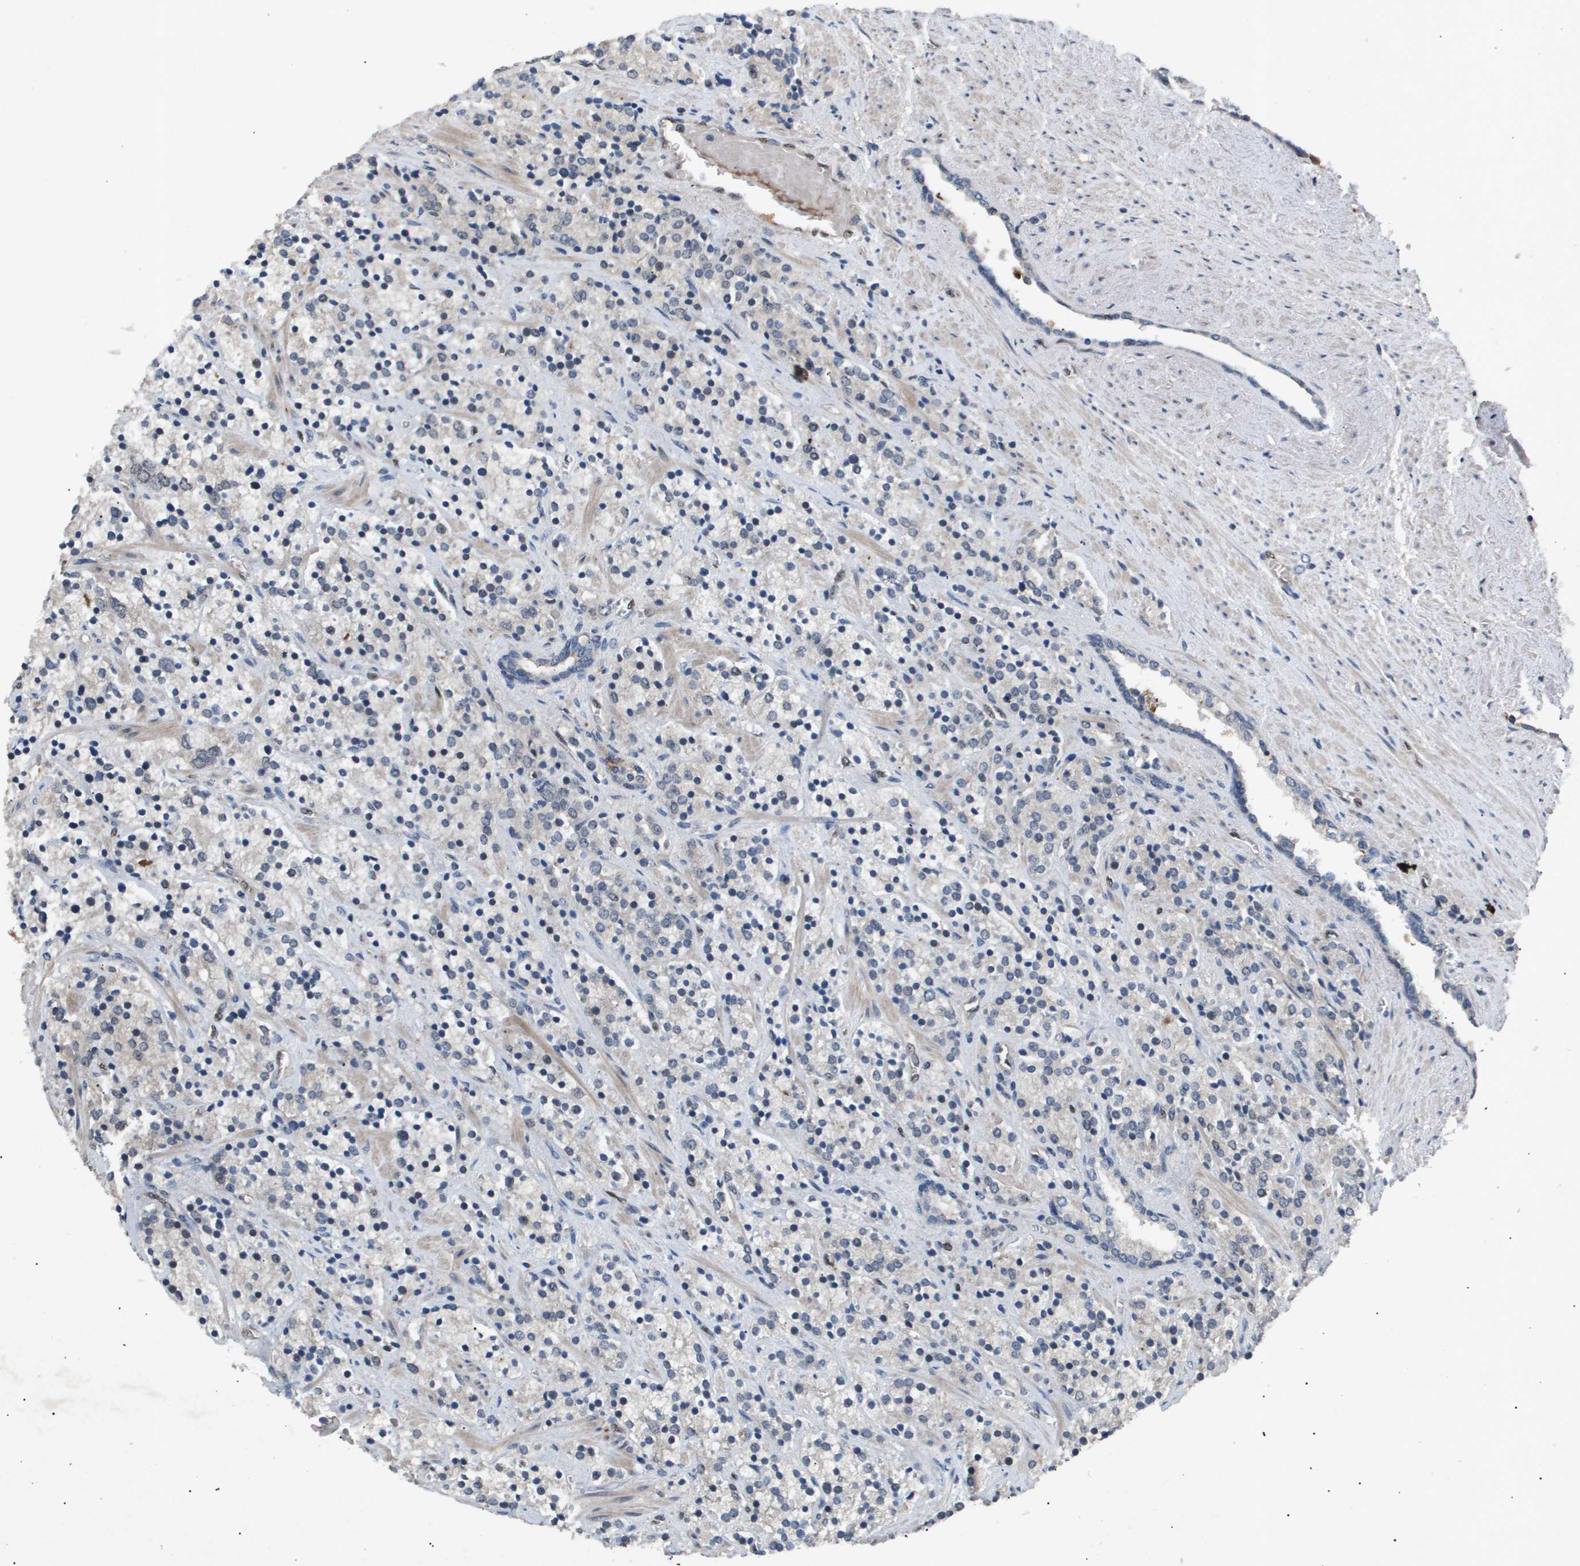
{"staining": {"intensity": "negative", "quantity": "none", "location": "none"}, "tissue": "prostate cancer", "cell_type": "Tumor cells", "image_type": "cancer", "snomed": [{"axis": "morphology", "description": "Adenocarcinoma, High grade"}, {"axis": "topography", "description": "Prostate"}], "caption": "Immunohistochemical staining of human prostate cancer shows no significant staining in tumor cells.", "gene": "ERG", "patient": {"sex": "male", "age": 71}}